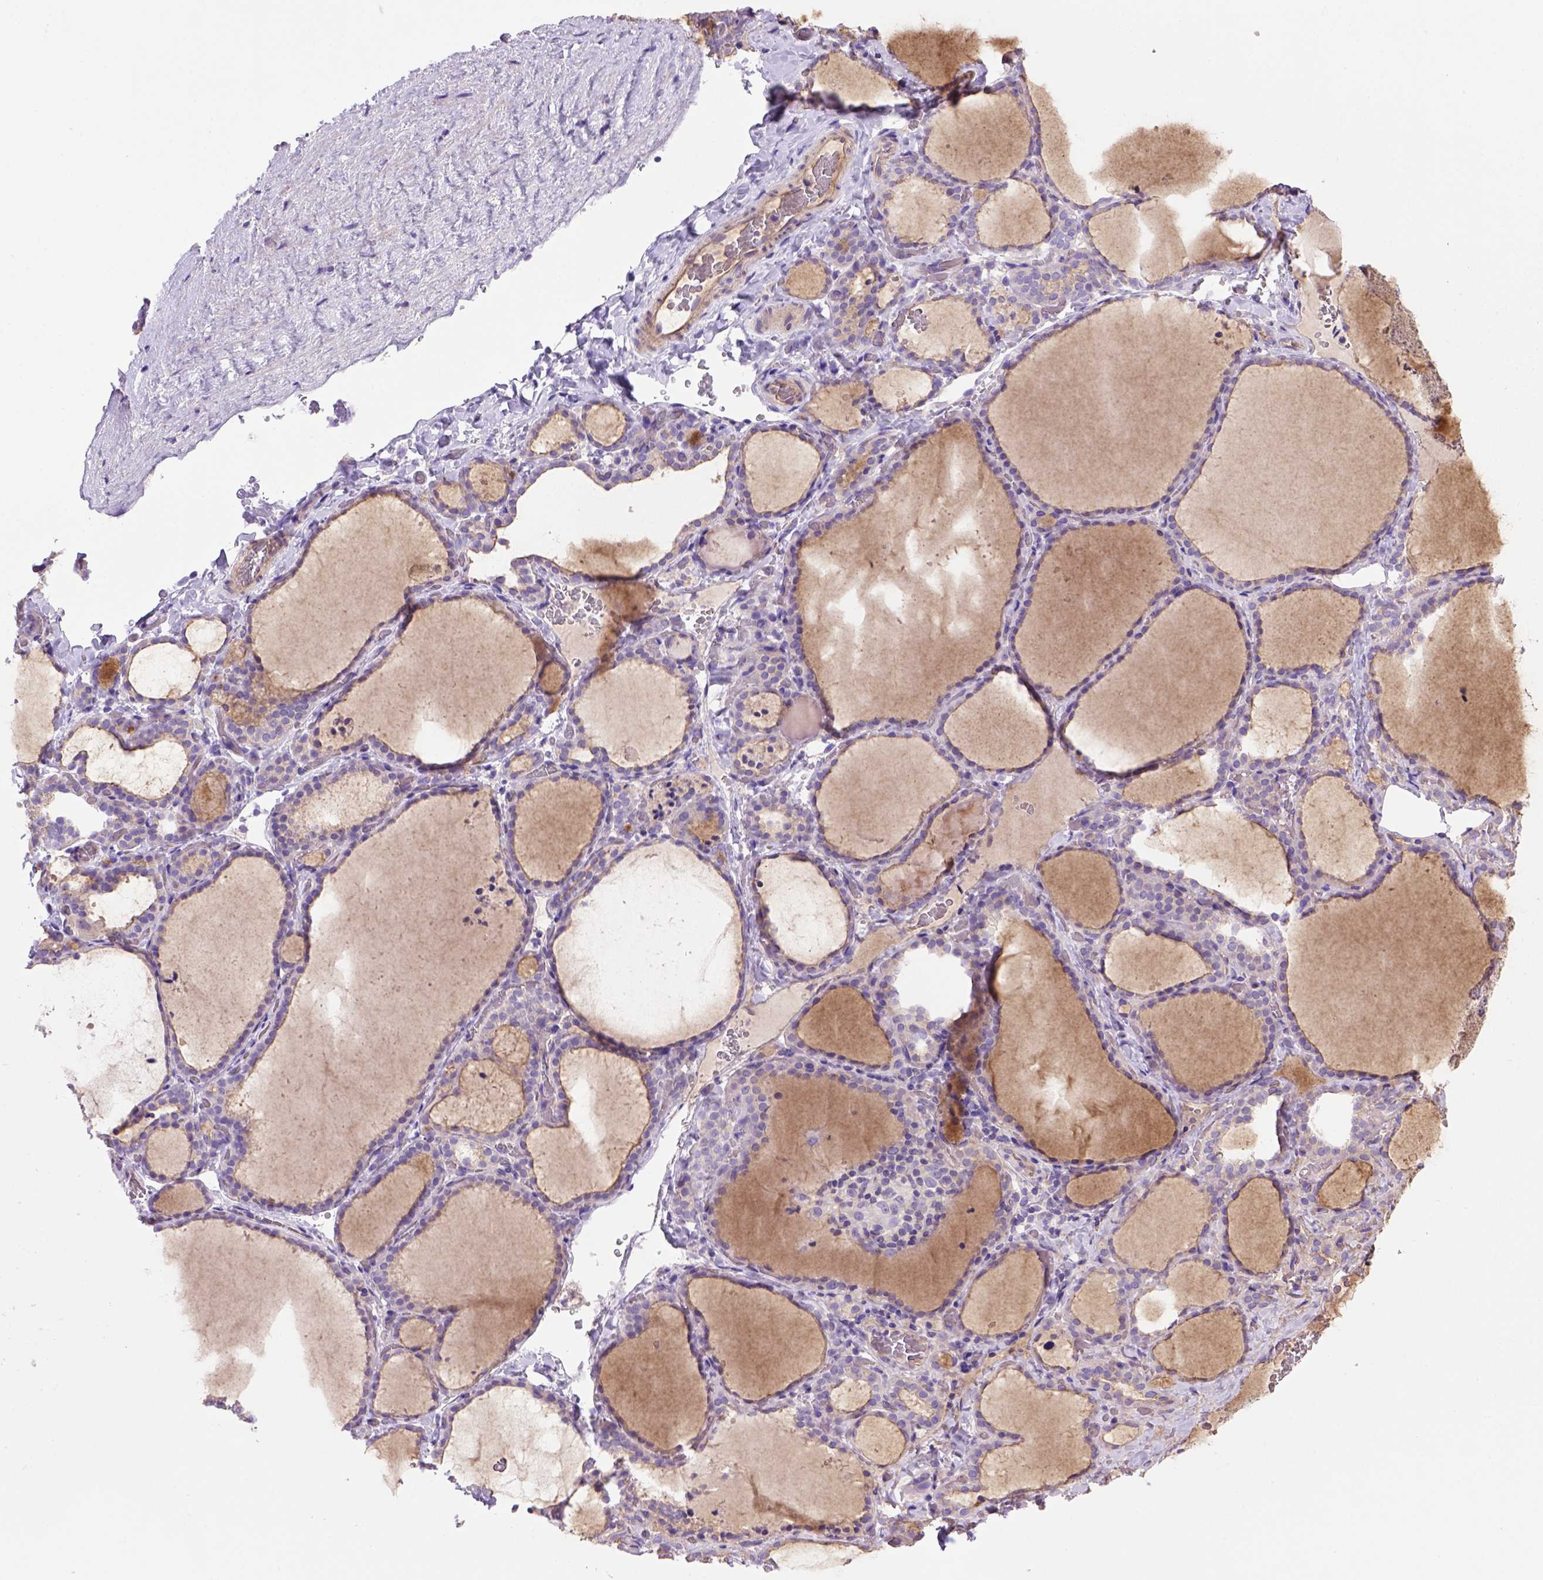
{"staining": {"intensity": "moderate", "quantity": "<25%", "location": "cytoplasmic/membranous"}, "tissue": "thyroid gland", "cell_type": "Glandular cells", "image_type": "normal", "snomed": [{"axis": "morphology", "description": "Normal tissue, NOS"}, {"axis": "topography", "description": "Thyroid gland"}], "caption": "The photomicrograph exhibits immunohistochemical staining of normal thyroid gland. There is moderate cytoplasmic/membranous positivity is seen in approximately <25% of glandular cells.", "gene": "PEX12", "patient": {"sex": "female", "age": 22}}